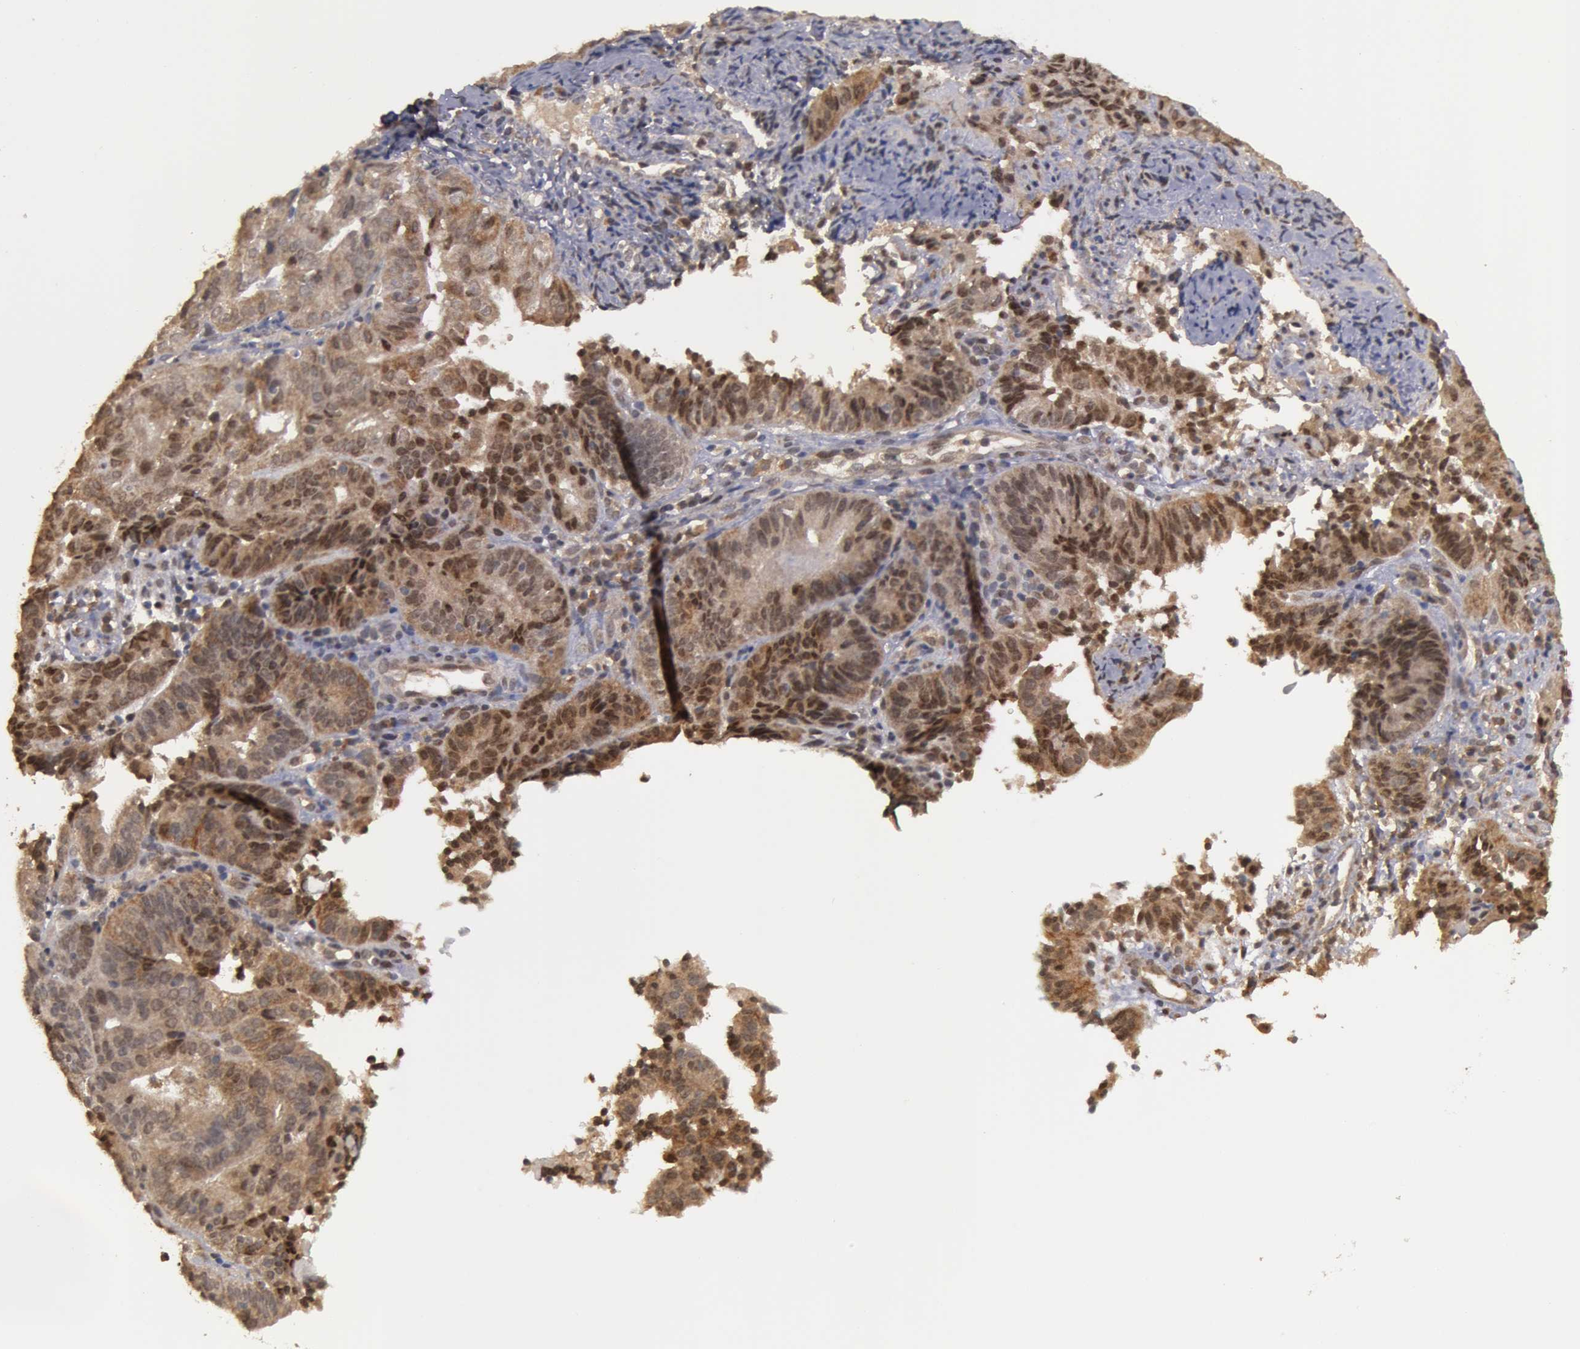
{"staining": {"intensity": "strong", "quantity": ">75%", "location": "cytoplasmic/membranous,nuclear"}, "tissue": "cervical cancer", "cell_type": "Tumor cells", "image_type": "cancer", "snomed": [{"axis": "morphology", "description": "Adenocarcinoma, NOS"}, {"axis": "topography", "description": "Cervix"}], "caption": "Cervical cancer stained with DAB IHC demonstrates high levels of strong cytoplasmic/membranous and nuclear staining in about >75% of tumor cells. (DAB = brown stain, brightfield microscopy at high magnification).", "gene": "GLIS1", "patient": {"sex": "female", "age": 60}}